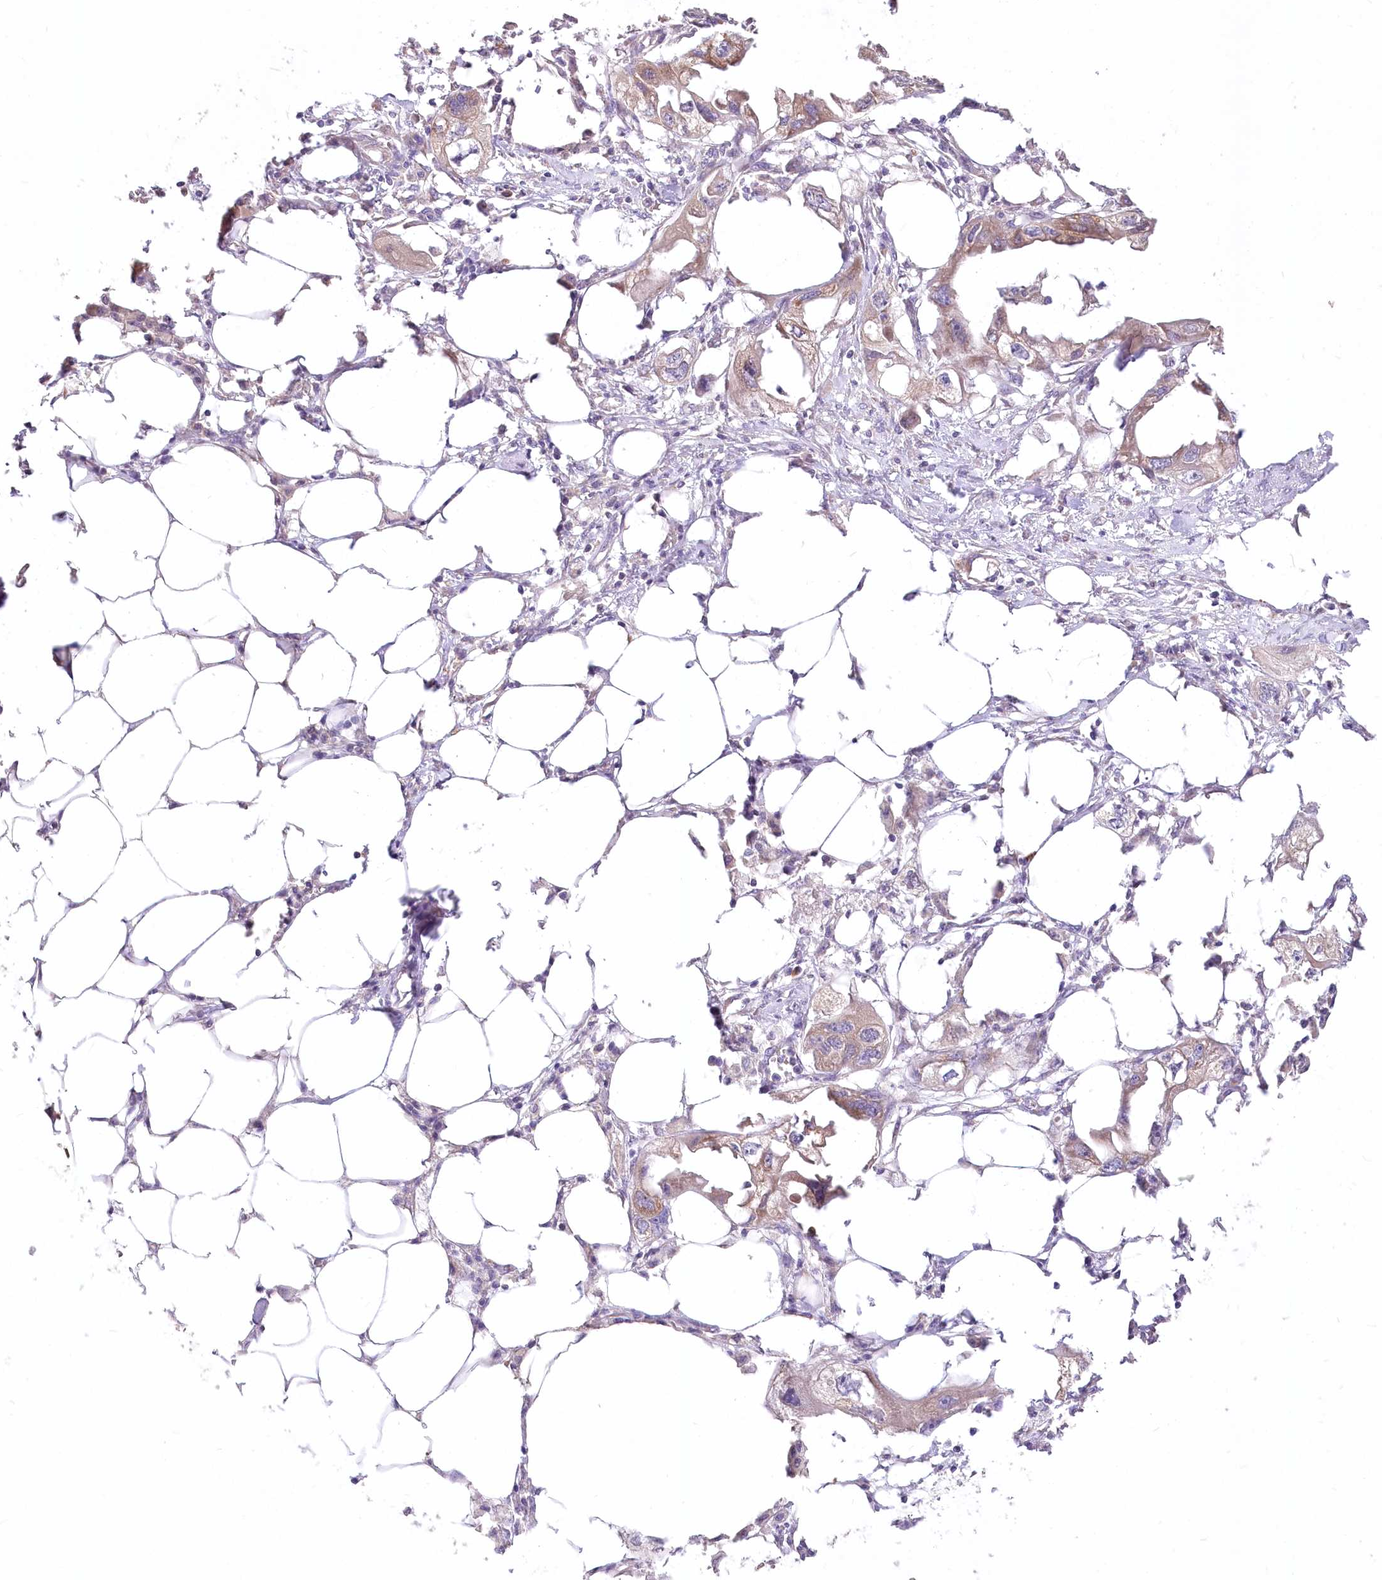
{"staining": {"intensity": "weak", "quantity": ">75%", "location": "cytoplasmic/membranous"}, "tissue": "endometrial cancer", "cell_type": "Tumor cells", "image_type": "cancer", "snomed": [{"axis": "morphology", "description": "Adenocarcinoma, NOS"}, {"axis": "morphology", "description": "Adenocarcinoma, metastatic, NOS"}, {"axis": "topography", "description": "Adipose tissue"}, {"axis": "topography", "description": "Endometrium"}], "caption": "DAB immunohistochemical staining of endometrial metastatic adenocarcinoma reveals weak cytoplasmic/membranous protein staining in approximately >75% of tumor cells.", "gene": "STT3B", "patient": {"sex": "female", "age": 67}}